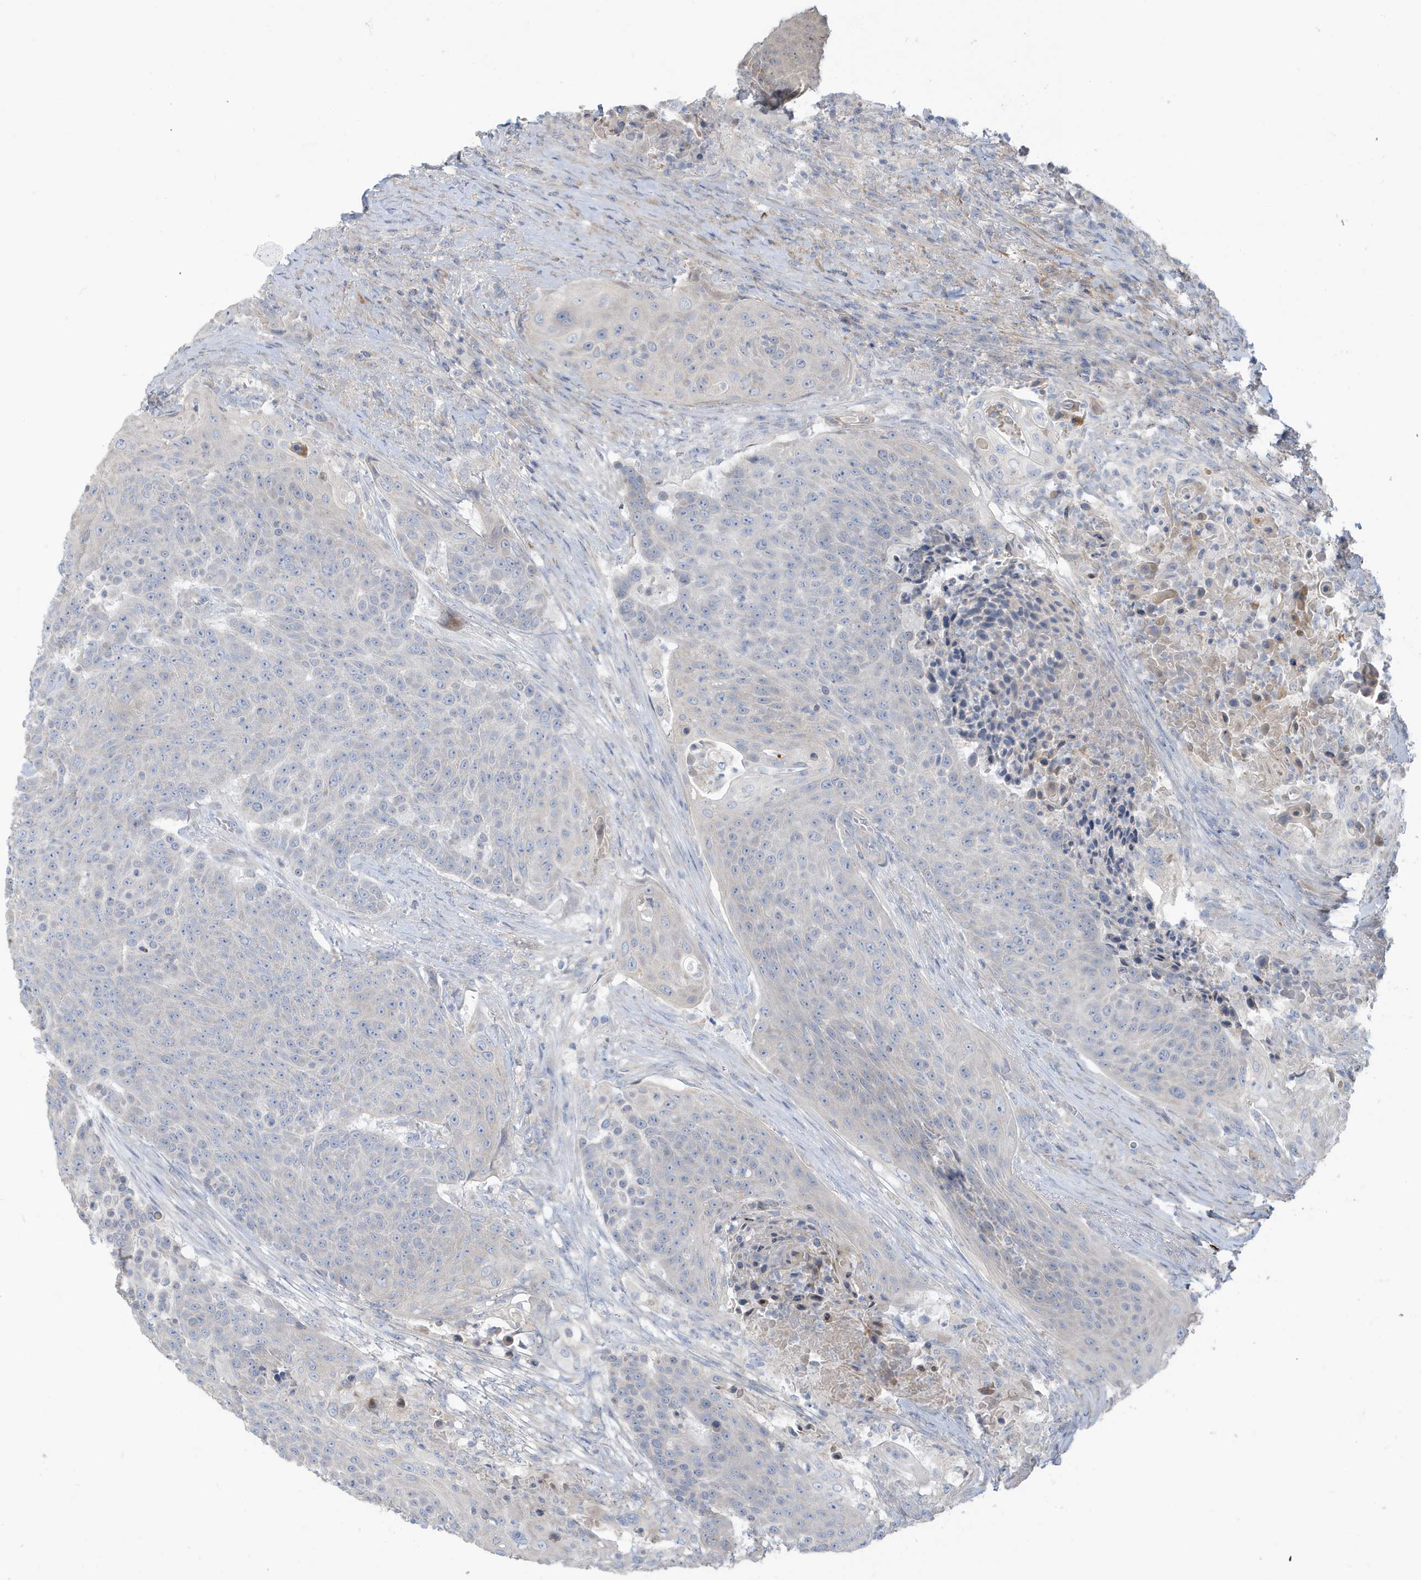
{"staining": {"intensity": "negative", "quantity": "none", "location": "none"}, "tissue": "urothelial cancer", "cell_type": "Tumor cells", "image_type": "cancer", "snomed": [{"axis": "morphology", "description": "Urothelial carcinoma, High grade"}, {"axis": "topography", "description": "Urinary bladder"}], "caption": "Tumor cells are negative for brown protein staining in urothelial cancer.", "gene": "ATP13A5", "patient": {"sex": "female", "age": 63}}